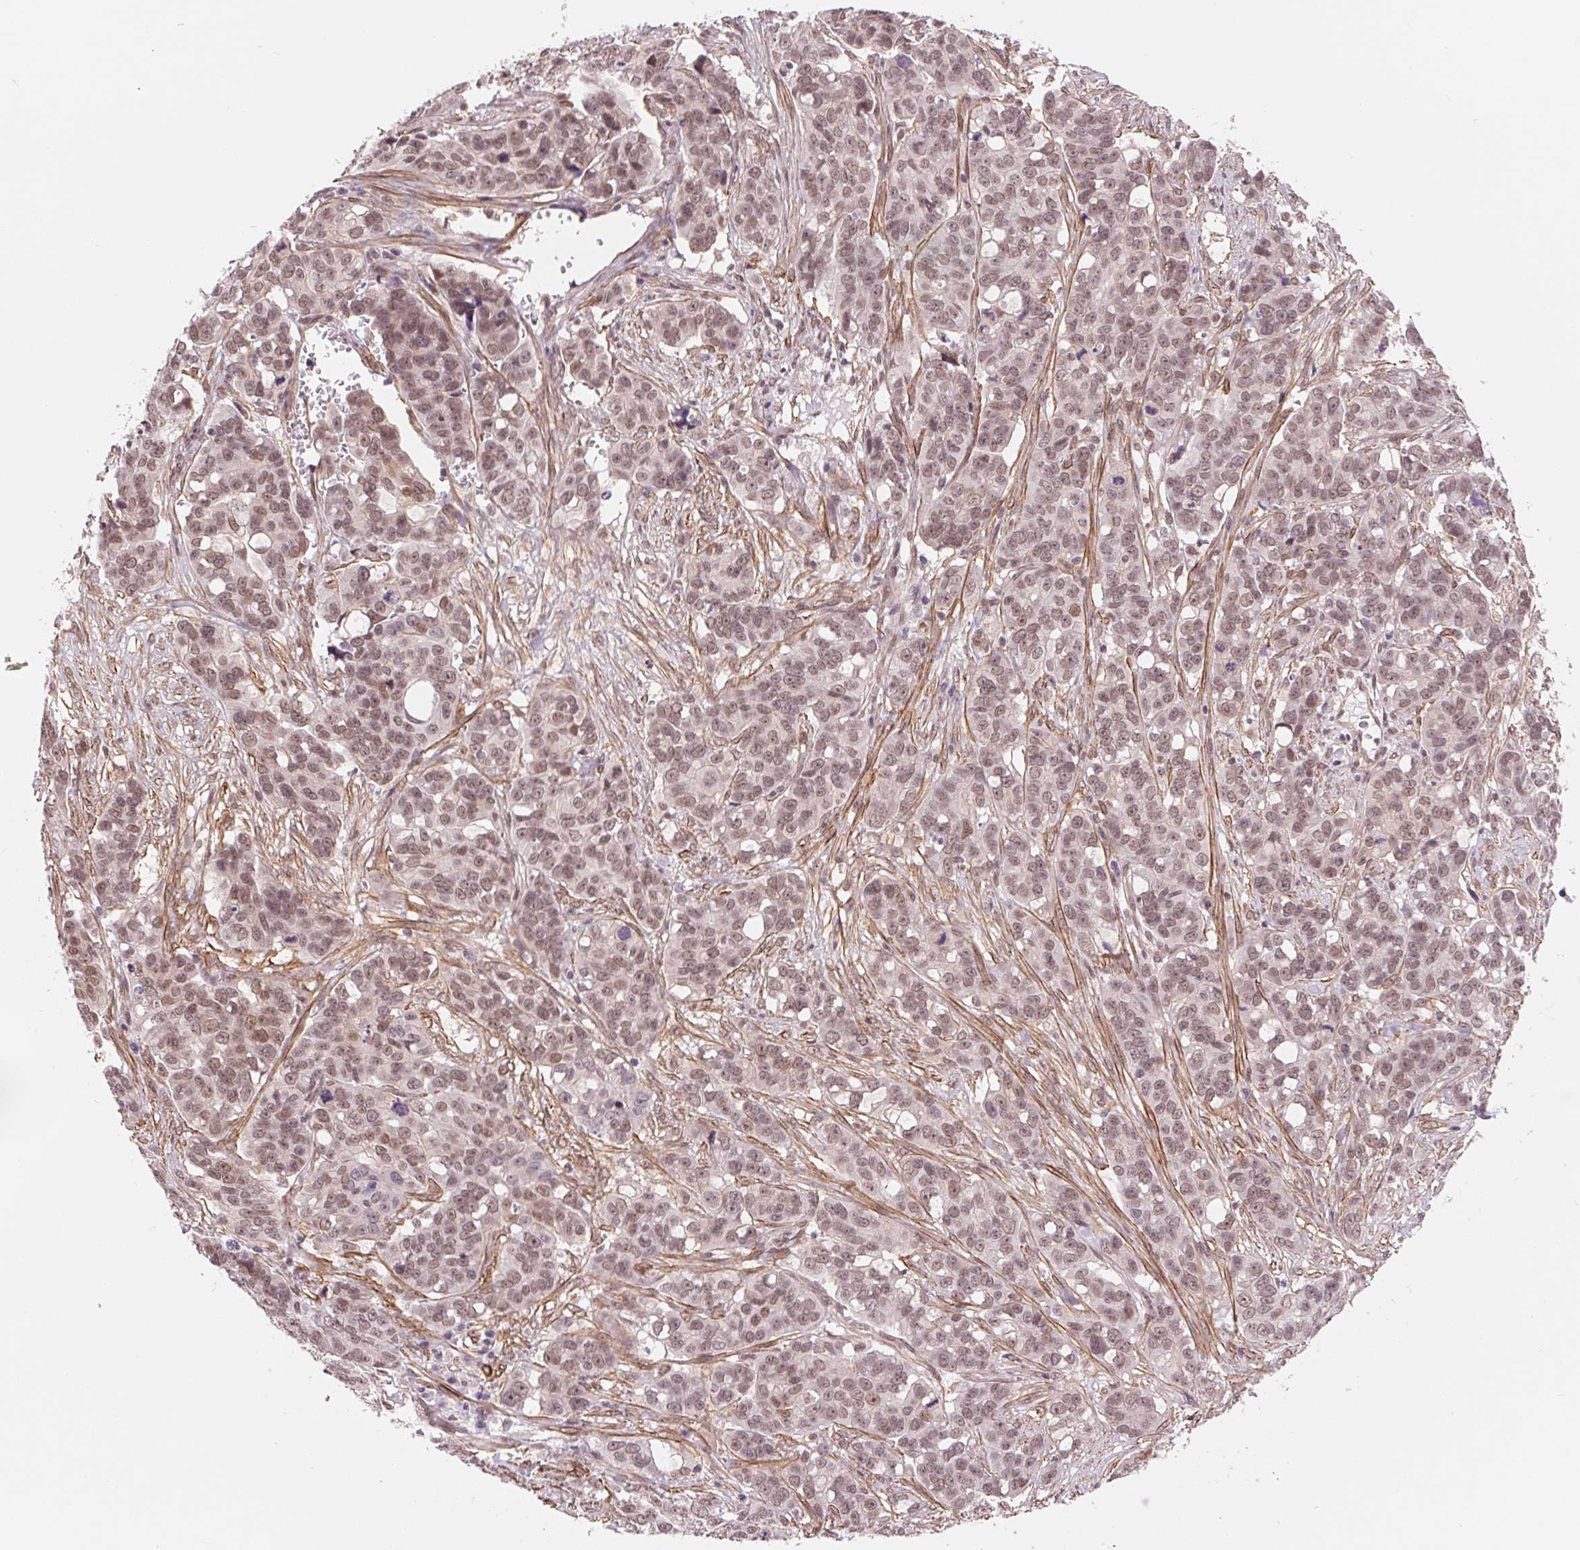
{"staining": {"intensity": "moderate", "quantity": ">75%", "location": "nuclear"}, "tissue": "ovarian cancer", "cell_type": "Tumor cells", "image_type": "cancer", "snomed": [{"axis": "morphology", "description": "Carcinoma, endometroid"}, {"axis": "topography", "description": "Ovary"}], "caption": "About >75% of tumor cells in ovarian cancer (endometroid carcinoma) show moderate nuclear protein expression as visualized by brown immunohistochemical staining.", "gene": "BCAT1", "patient": {"sex": "female", "age": 78}}